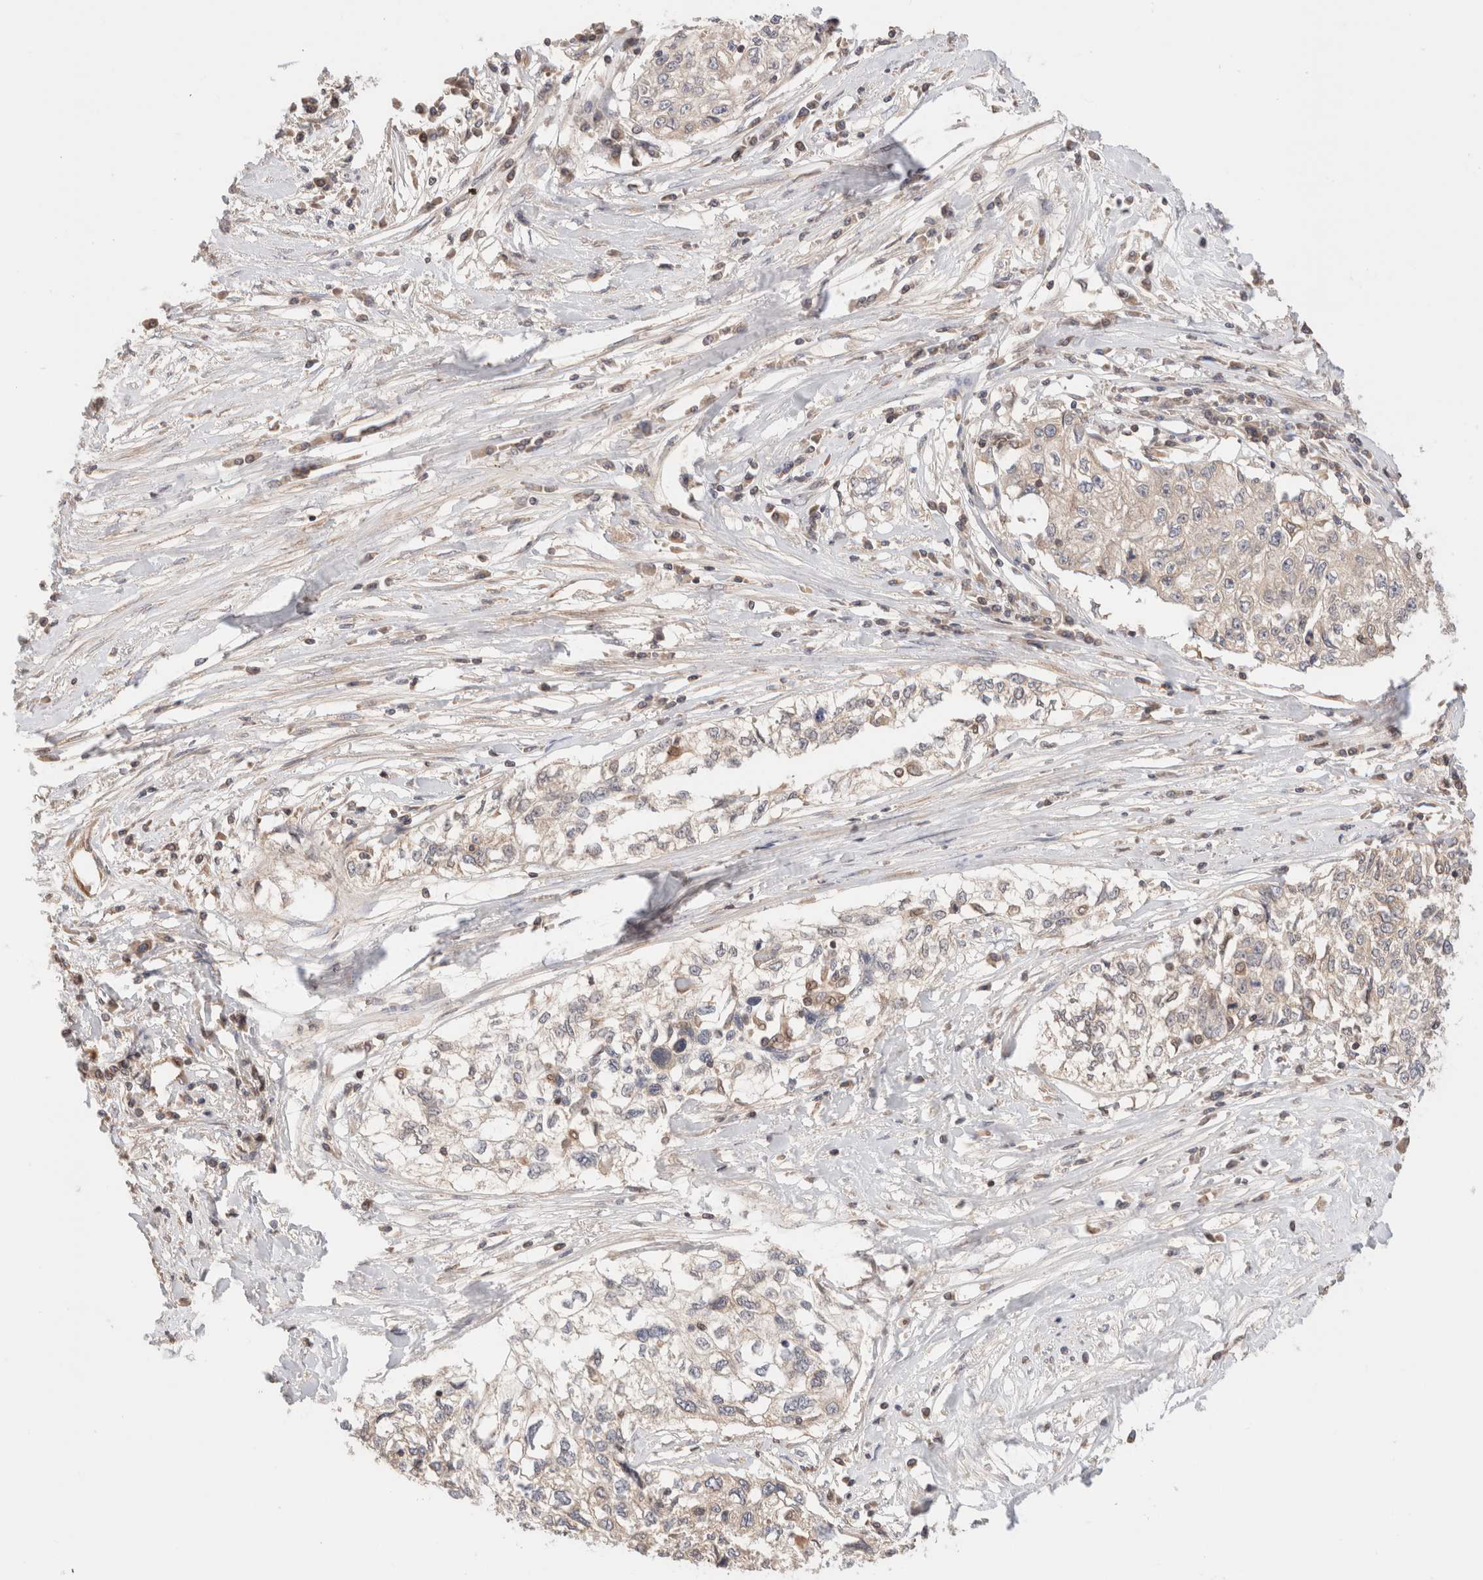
{"staining": {"intensity": "weak", "quantity": "<25%", "location": "cytoplasmic/membranous"}, "tissue": "cervical cancer", "cell_type": "Tumor cells", "image_type": "cancer", "snomed": [{"axis": "morphology", "description": "Squamous cell carcinoma, NOS"}, {"axis": "topography", "description": "Cervix"}], "caption": "Tumor cells show no significant protein expression in cervical squamous cell carcinoma. Brightfield microscopy of immunohistochemistry stained with DAB (3,3'-diaminobenzidine) (brown) and hematoxylin (blue), captured at high magnification.", "gene": "SIKE1", "patient": {"sex": "female", "age": 57}}